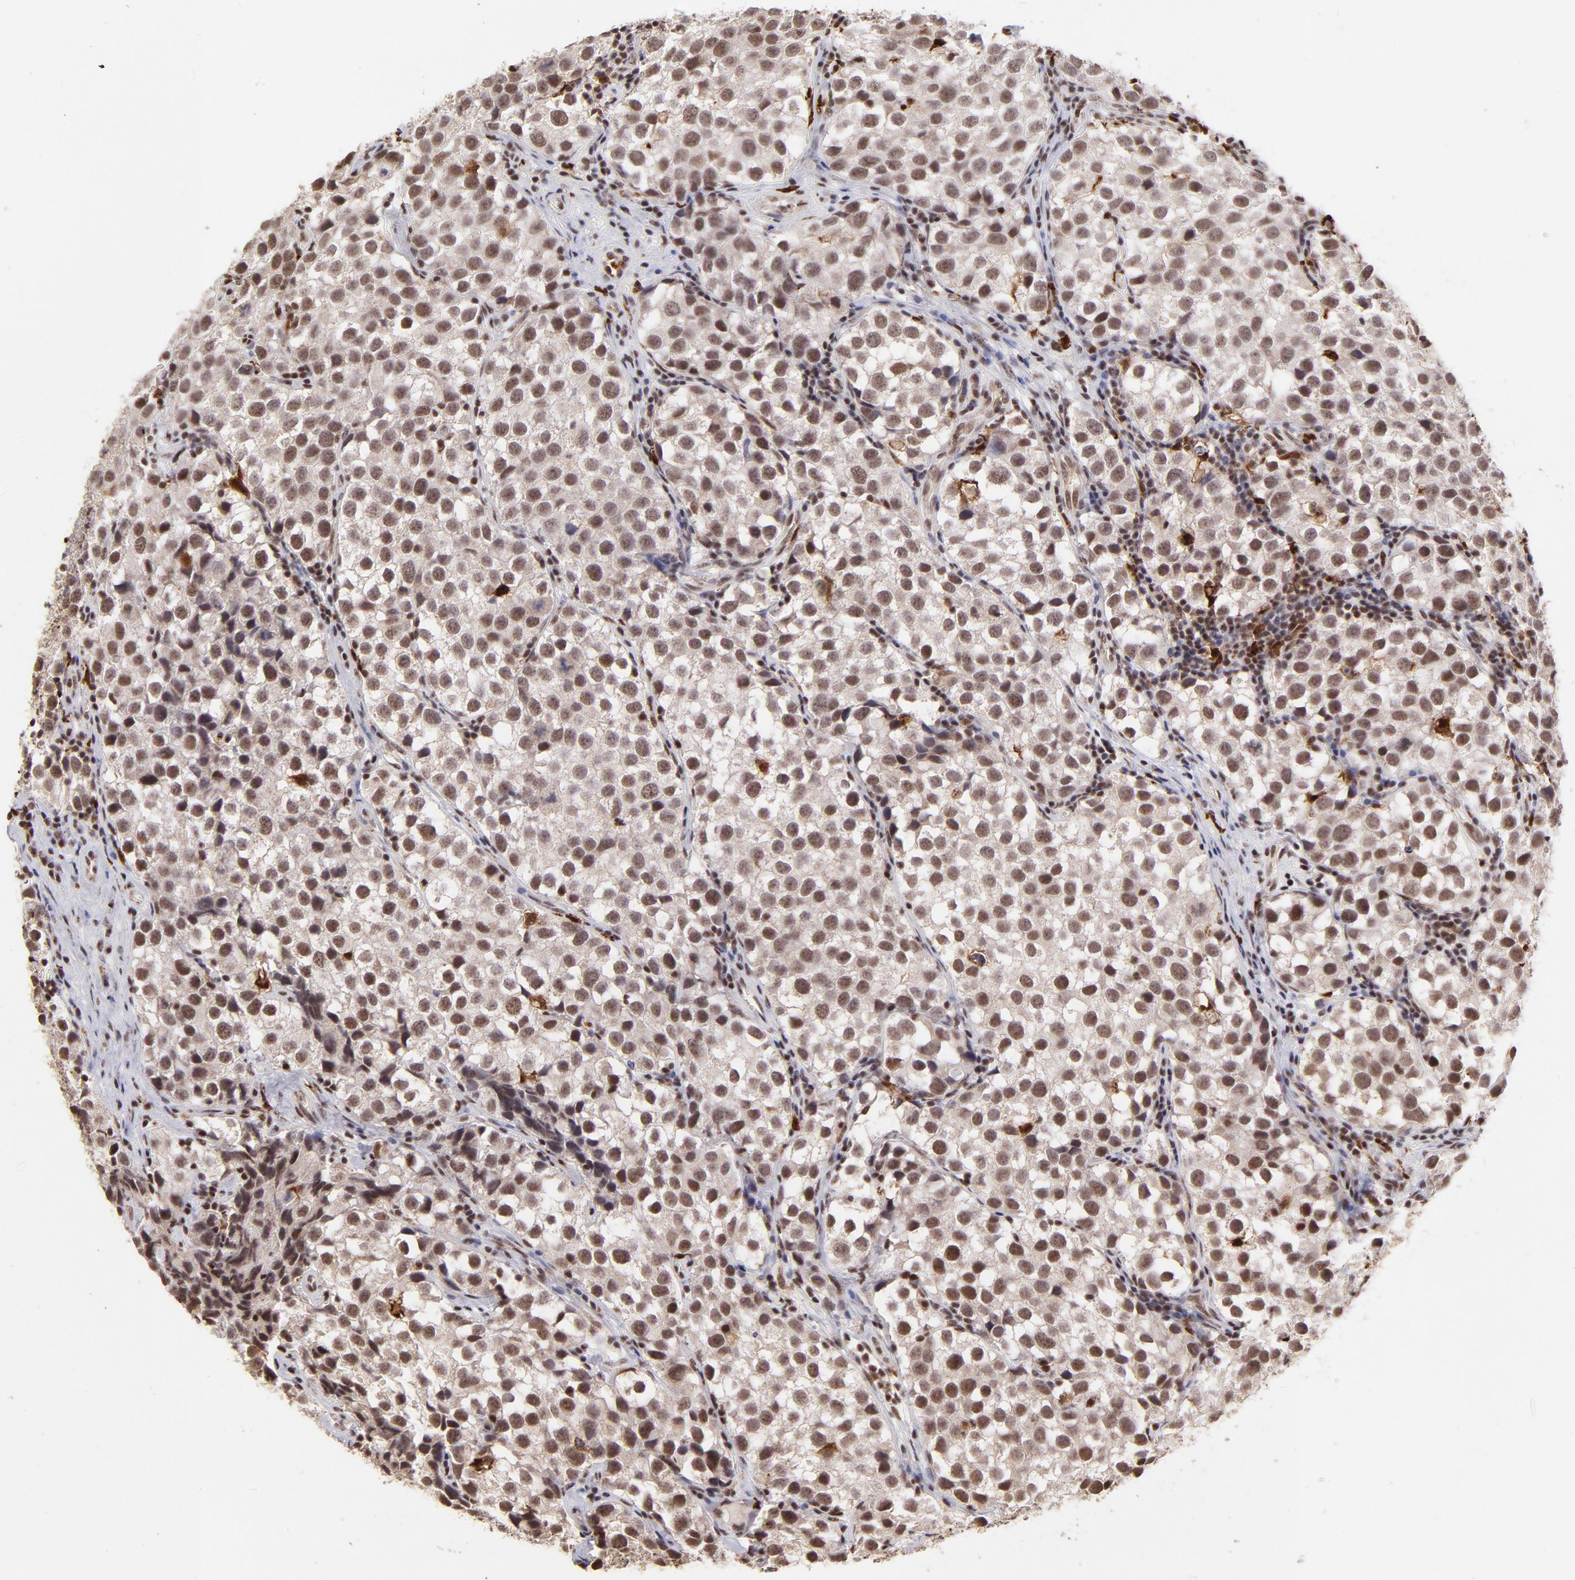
{"staining": {"intensity": "moderate", "quantity": ">75%", "location": "cytoplasmic/membranous,nuclear"}, "tissue": "testis cancer", "cell_type": "Tumor cells", "image_type": "cancer", "snomed": [{"axis": "morphology", "description": "Seminoma, NOS"}, {"axis": "topography", "description": "Testis"}], "caption": "The histopathology image displays immunohistochemical staining of testis cancer (seminoma). There is moderate cytoplasmic/membranous and nuclear positivity is present in approximately >75% of tumor cells. Immunohistochemistry (ihc) stains the protein of interest in brown and the nuclei are stained blue.", "gene": "ZFX", "patient": {"sex": "male", "age": 39}}